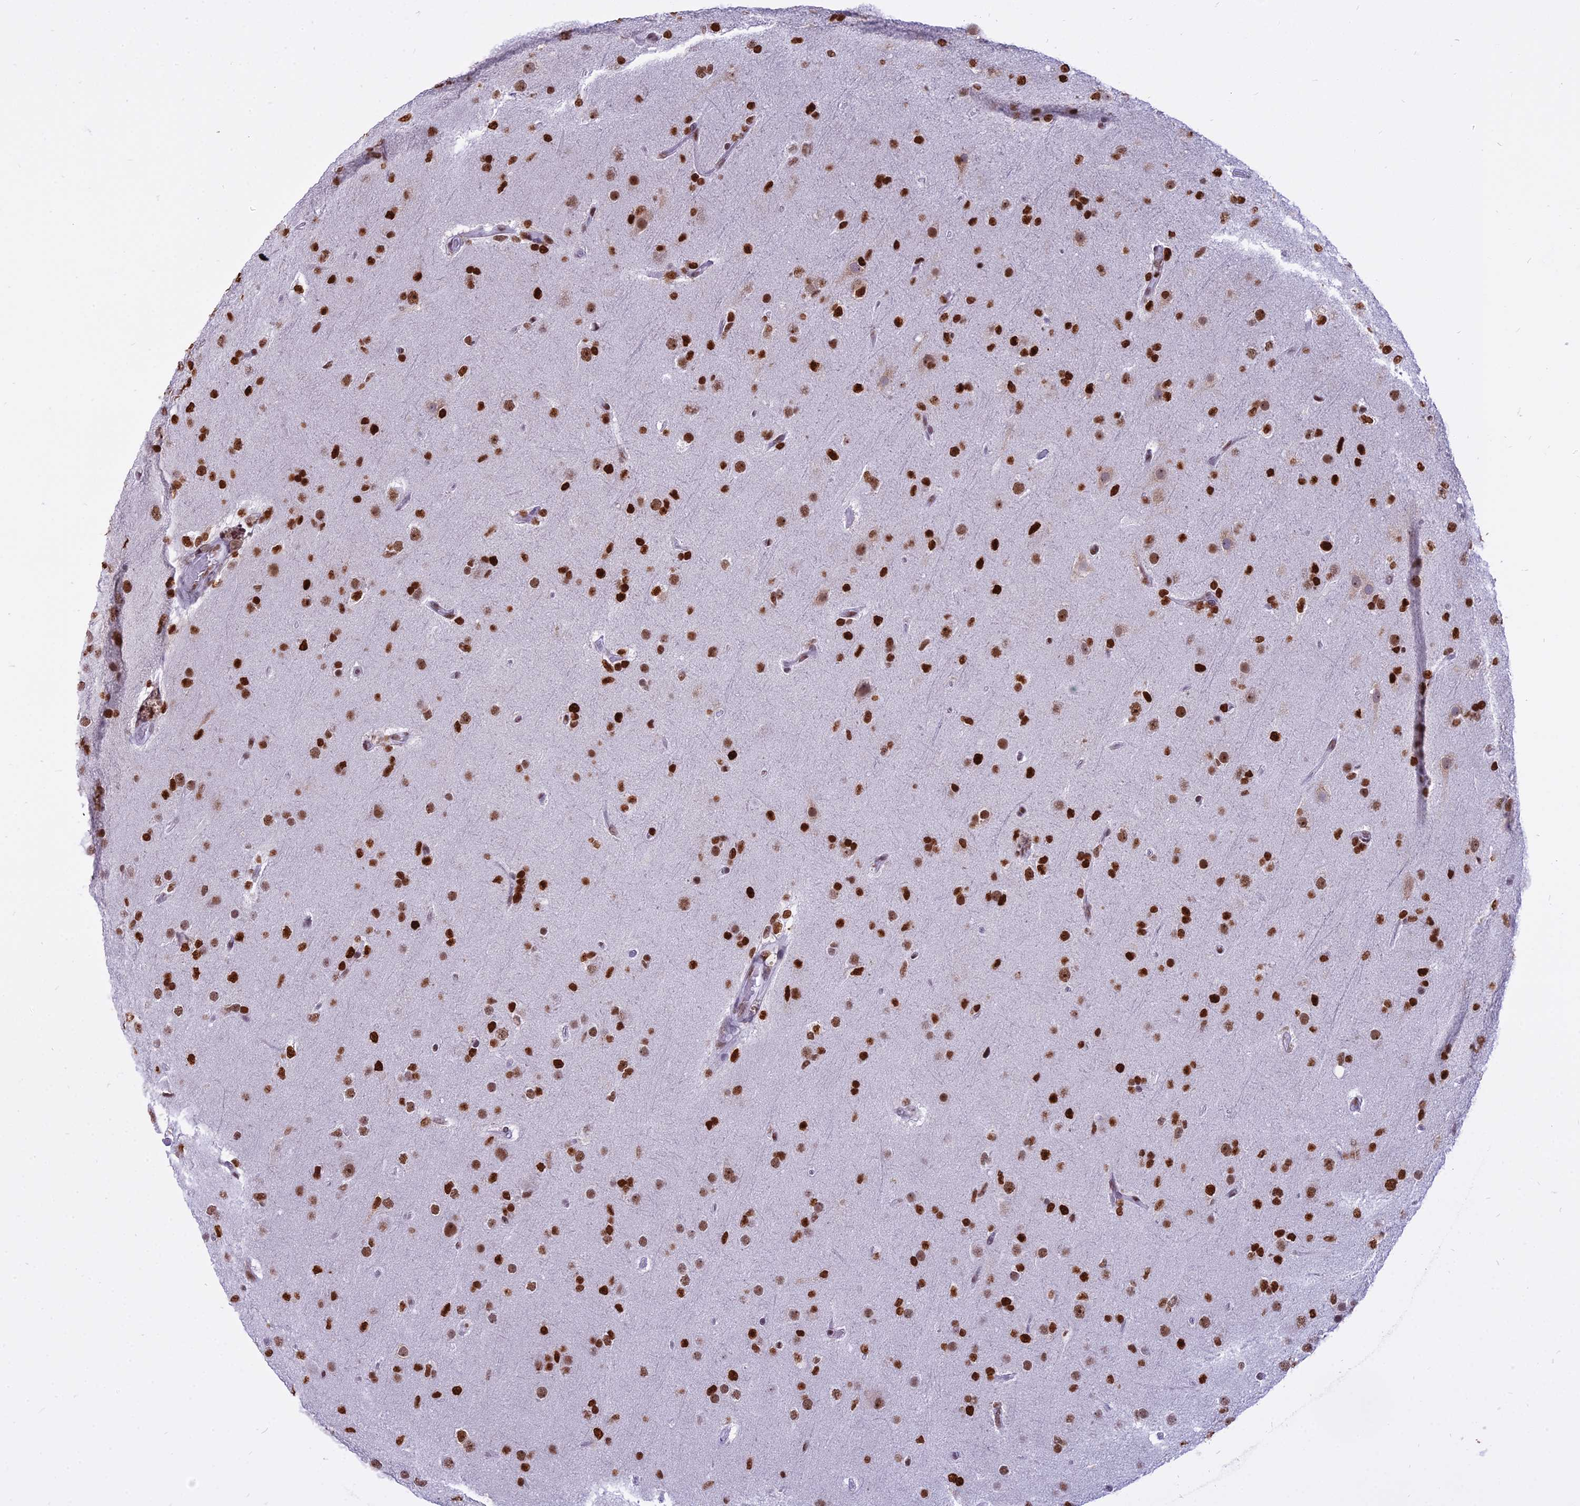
{"staining": {"intensity": "strong", "quantity": ">75%", "location": "nuclear"}, "tissue": "glioma", "cell_type": "Tumor cells", "image_type": "cancer", "snomed": [{"axis": "morphology", "description": "Glioma, malignant, Low grade"}, {"axis": "topography", "description": "Brain"}], "caption": "IHC (DAB) staining of glioma reveals strong nuclear protein expression in about >75% of tumor cells. The staining is performed using DAB (3,3'-diaminobenzidine) brown chromogen to label protein expression. The nuclei are counter-stained blue using hematoxylin.", "gene": "PARP1", "patient": {"sex": "male", "age": 65}}